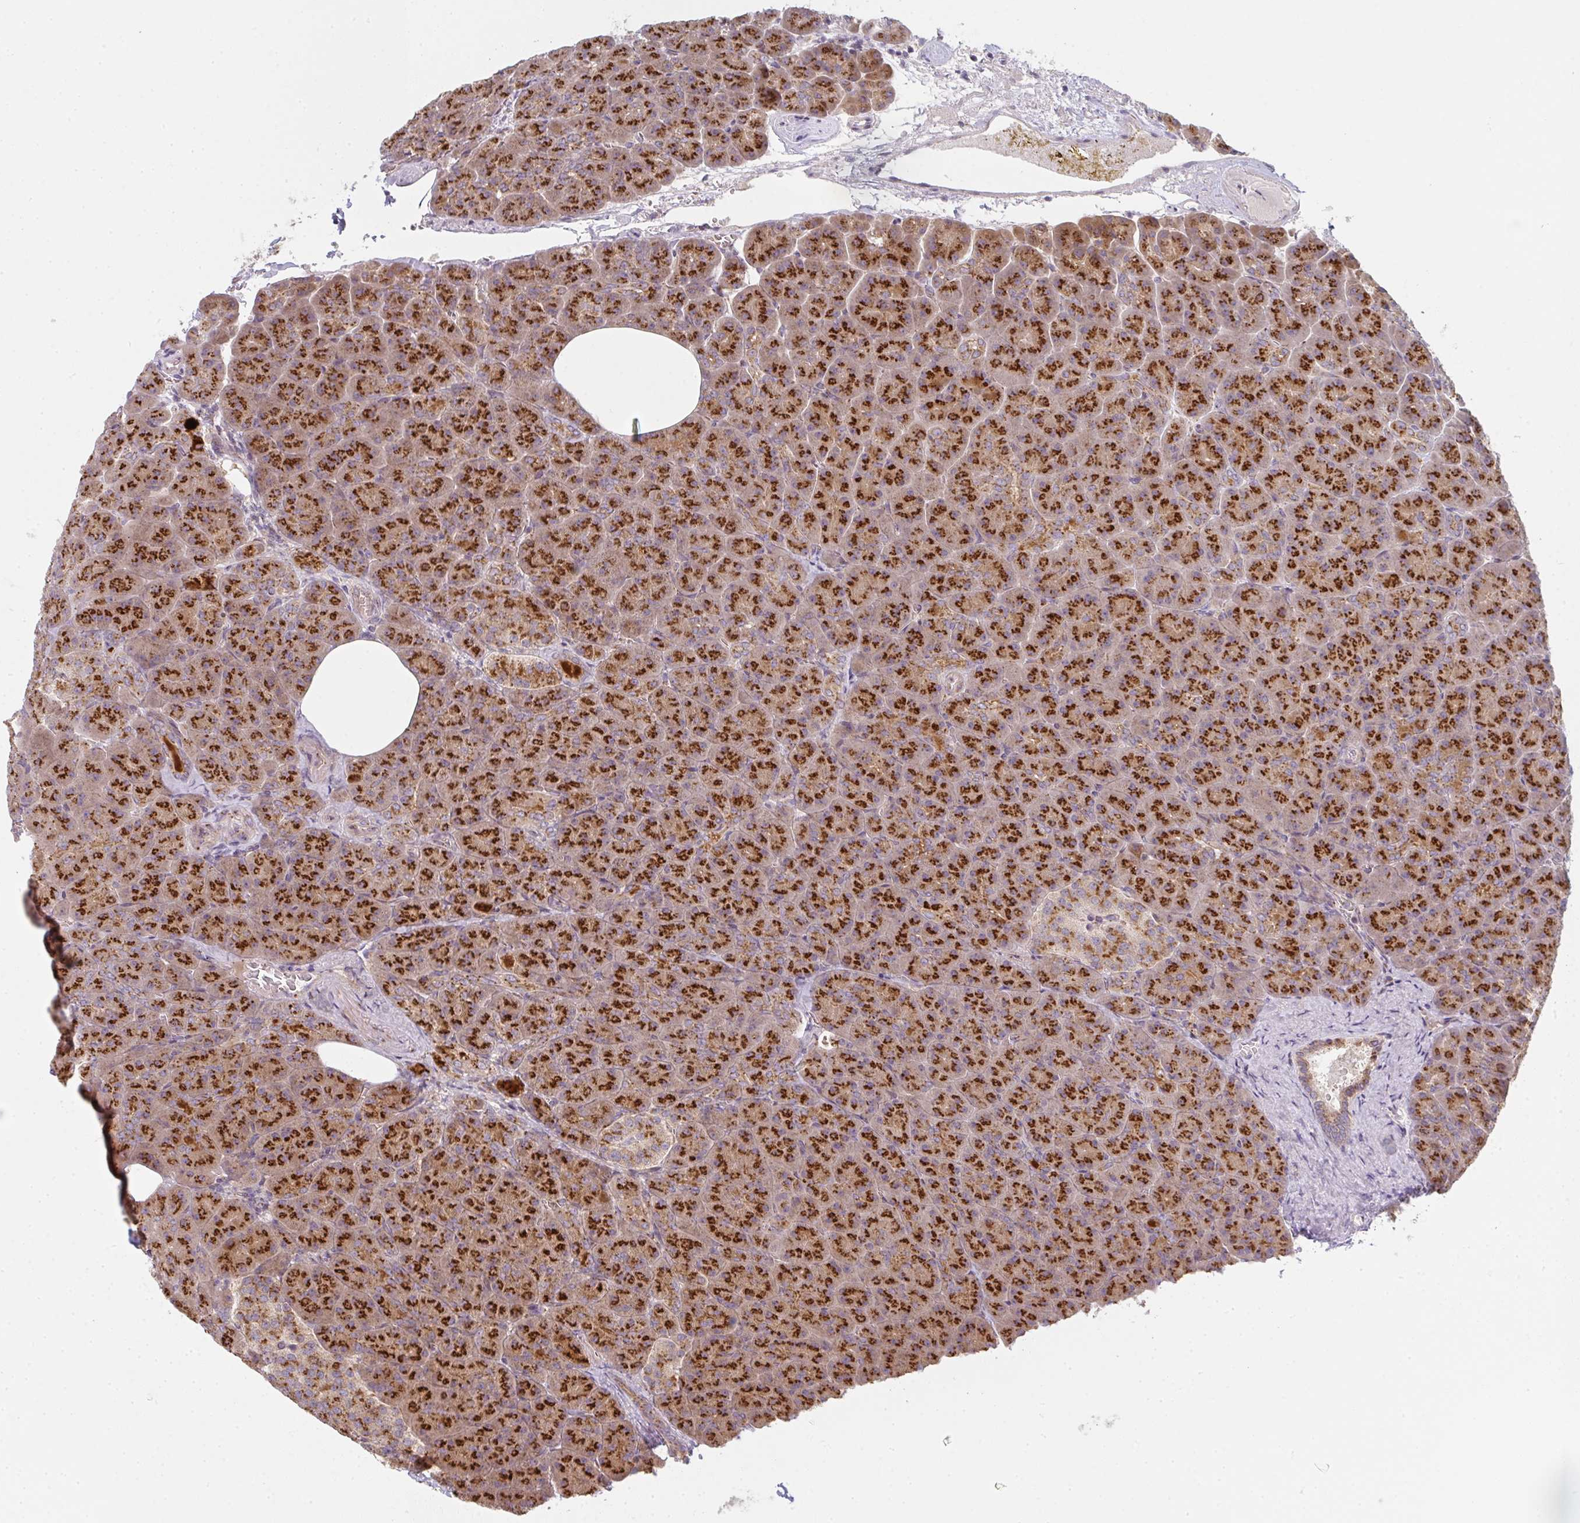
{"staining": {"intensity": "strong", "quantity": ">75%", "location": "cytoplasmic/membranous"}, "tissue": "pancreas", "cell_type": "Exocrine glandular cells", "image_type": "normal", "snomed": [{"axis": "morphology", "description": "Normal tissue, NOS"}, {"axis": "topography", "description": "Pancreas"}], "caption": "An immunohistochemistry (IHC) photomicrograph of normal tissue is shown. Protein staining in brown shows strong cytoplasmic/membranous positivity in pancreas within exocrine glandular cells.", "gene": "GVQW3", "patient": {"sex": "female", "age": 74}}